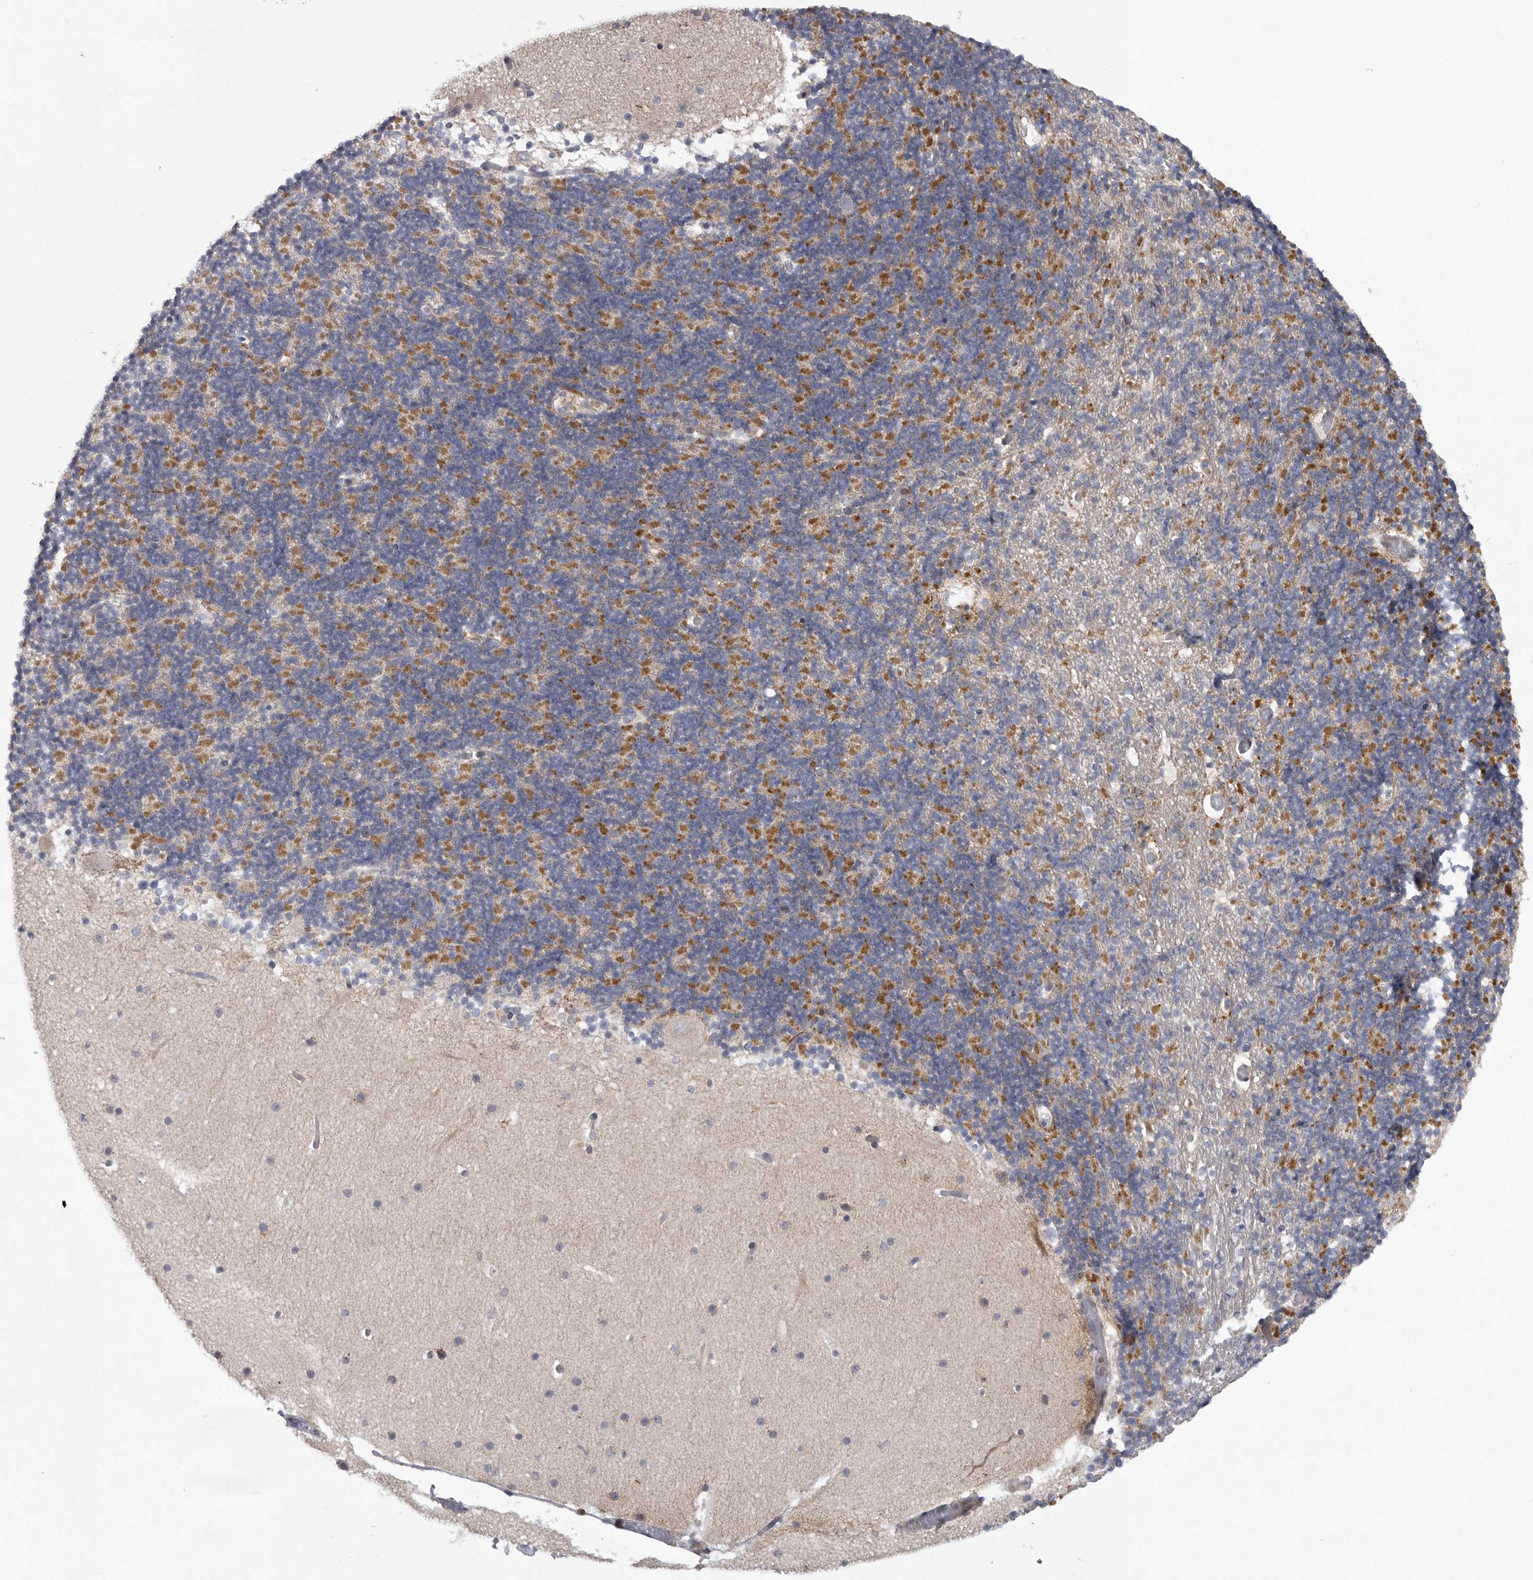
{"staining": {"intensity": "moderate", "quantity": "25%-75%", "location": "cytoplasmic/membranous"}, "tissue": "cerebellum", "cell_type": "Cells in granular layer", "image_type": "normal", "snomed": [{"axis": "morphology", "description": "Normal tissue, NOS"}, {"axis": "topography", "description": "Cerebellum"}], "caption": "The micrograph exhibits immunohistochemical staining of normal cerebellum. There is moderate cytoplasmic/membranous staining is appreciated in about 25%-75% of cells in granular layer.", "gene": "USP24", "patient": {"sex": "male", "age": 57}}